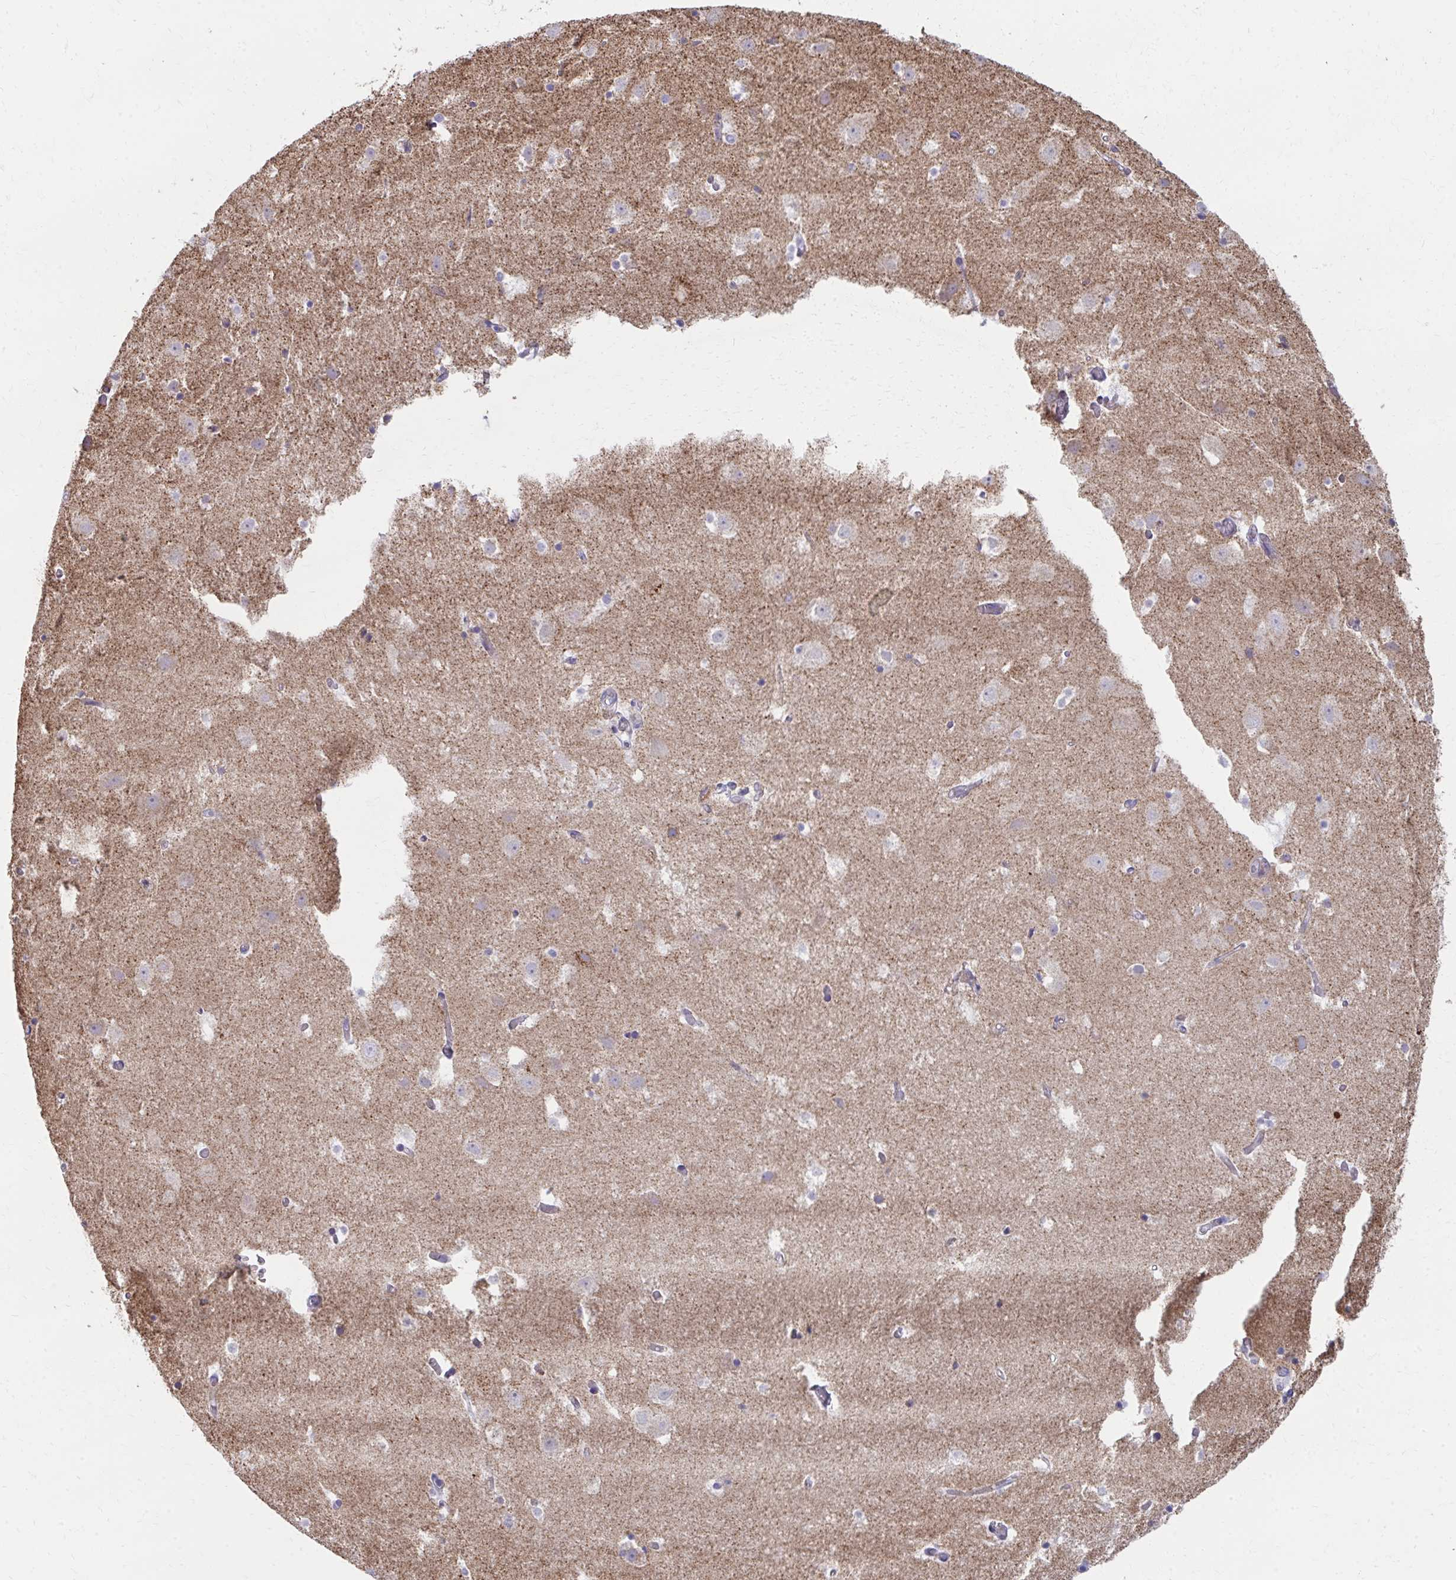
{"staining": {"intensity": "moderate", "quantity": "25%-75%", "location": "cytoplasmic/membranous"}, "tissue": "hippocampus", "cell_type": "Glial cells", "image_type": "normal", "snomed": [{"axis": "morphology", "description": "Normal tissue, NOS"}, {"axis": "topography", "description": "Hippocampus"}], "caption": "High-magnification brightfield microscopy of benign hippocampus stained with DAB (brown) and counterstained with hematoxylin (blue). glial cells exhibit moderate cytoplasmic/membranous staining is identified in approximately25%-75% of cells.", "gene": "IL37", "patient": {"sex": "female", "age": 52}}